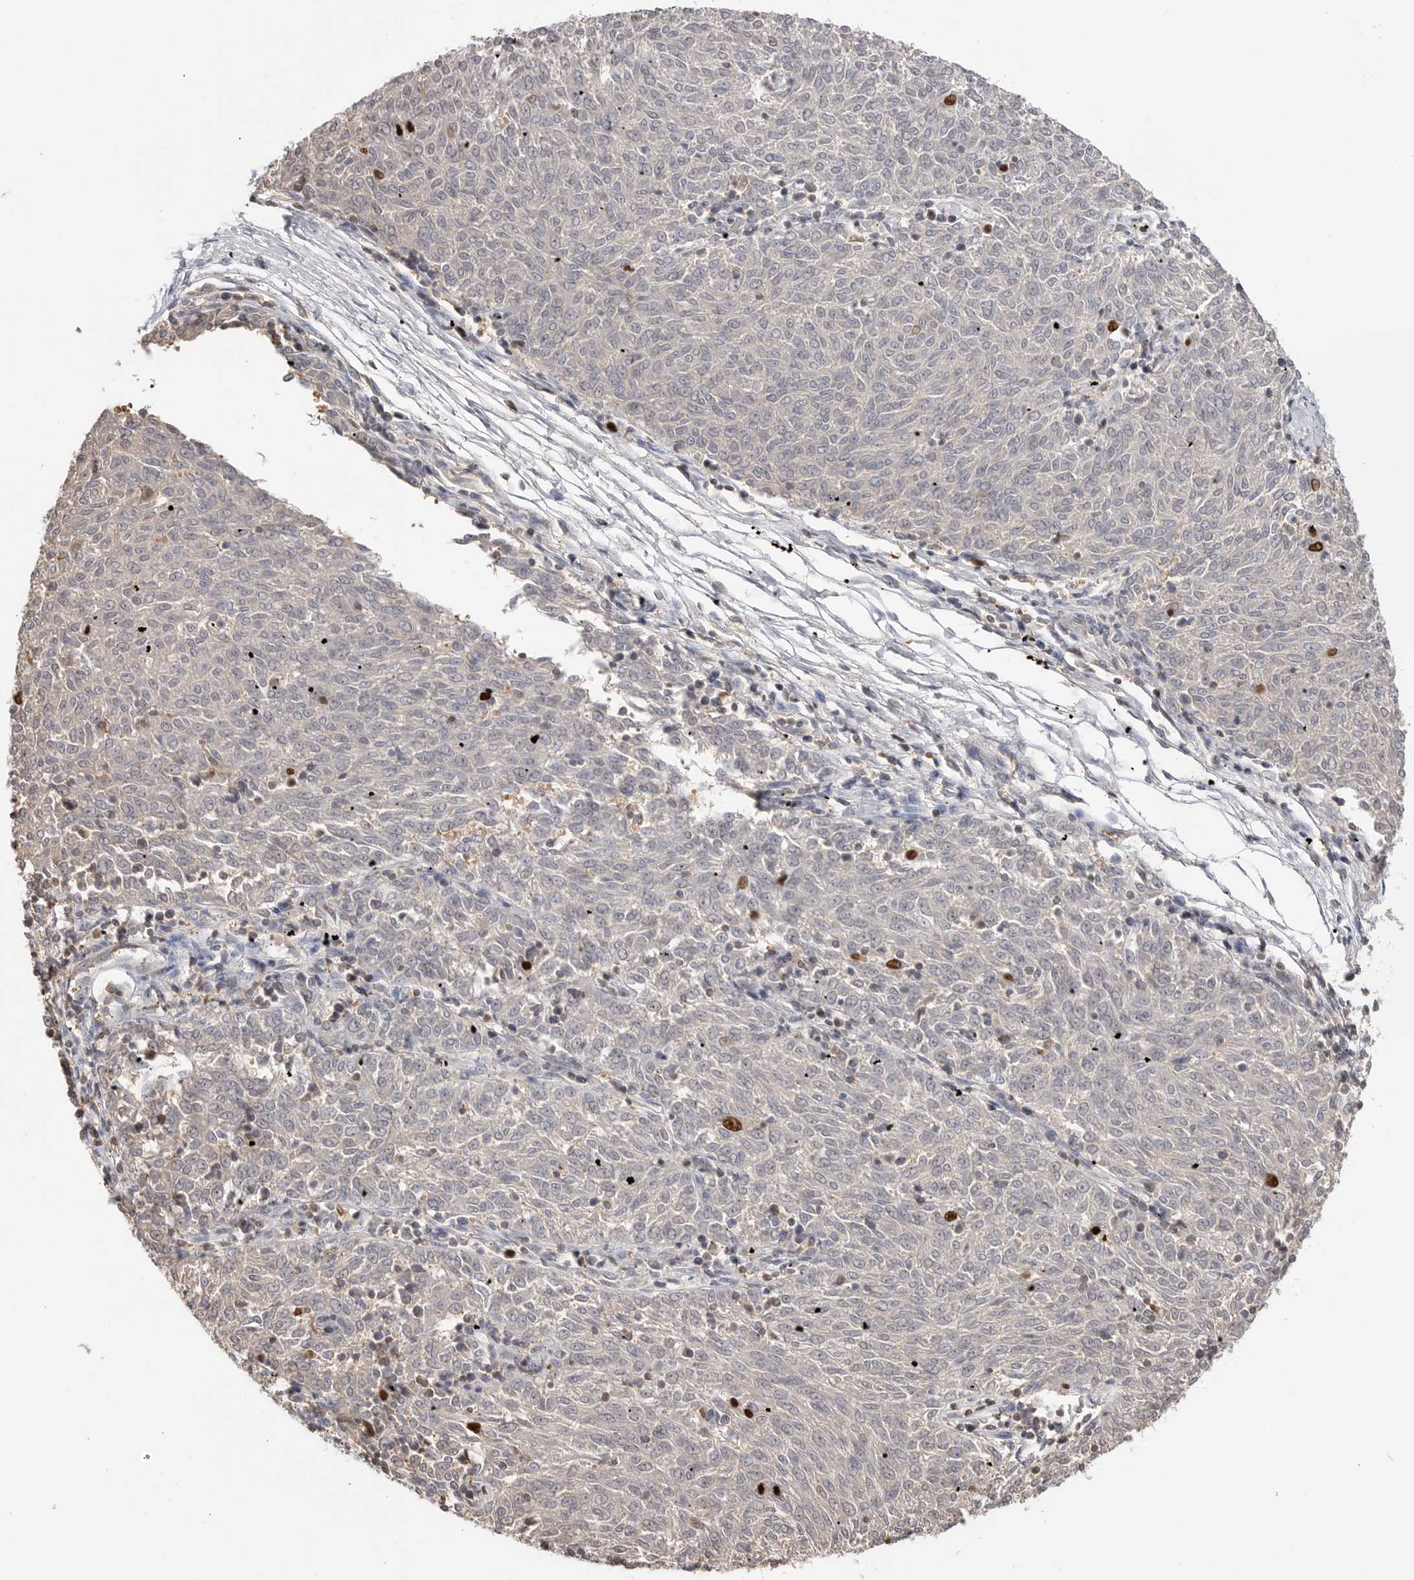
{"staining": {"intensity": "strong", "quantity": "<25%", "location": "nuclear"}, "tissue": "melanoma", "cell_type": "Tumor cells", "image_type": "cancer", "snomed": [{"axis": "morphology", "description": "Malignant melanoma, NOS"}, {"axis": "topography", "description": "Skin"}], "caption": "A brown stain shows strong nuclear staining of a protein in malignant melanoma tumor cells.", "gene": "TOP2A", "patient": {"sex": "female", "age": 72}}